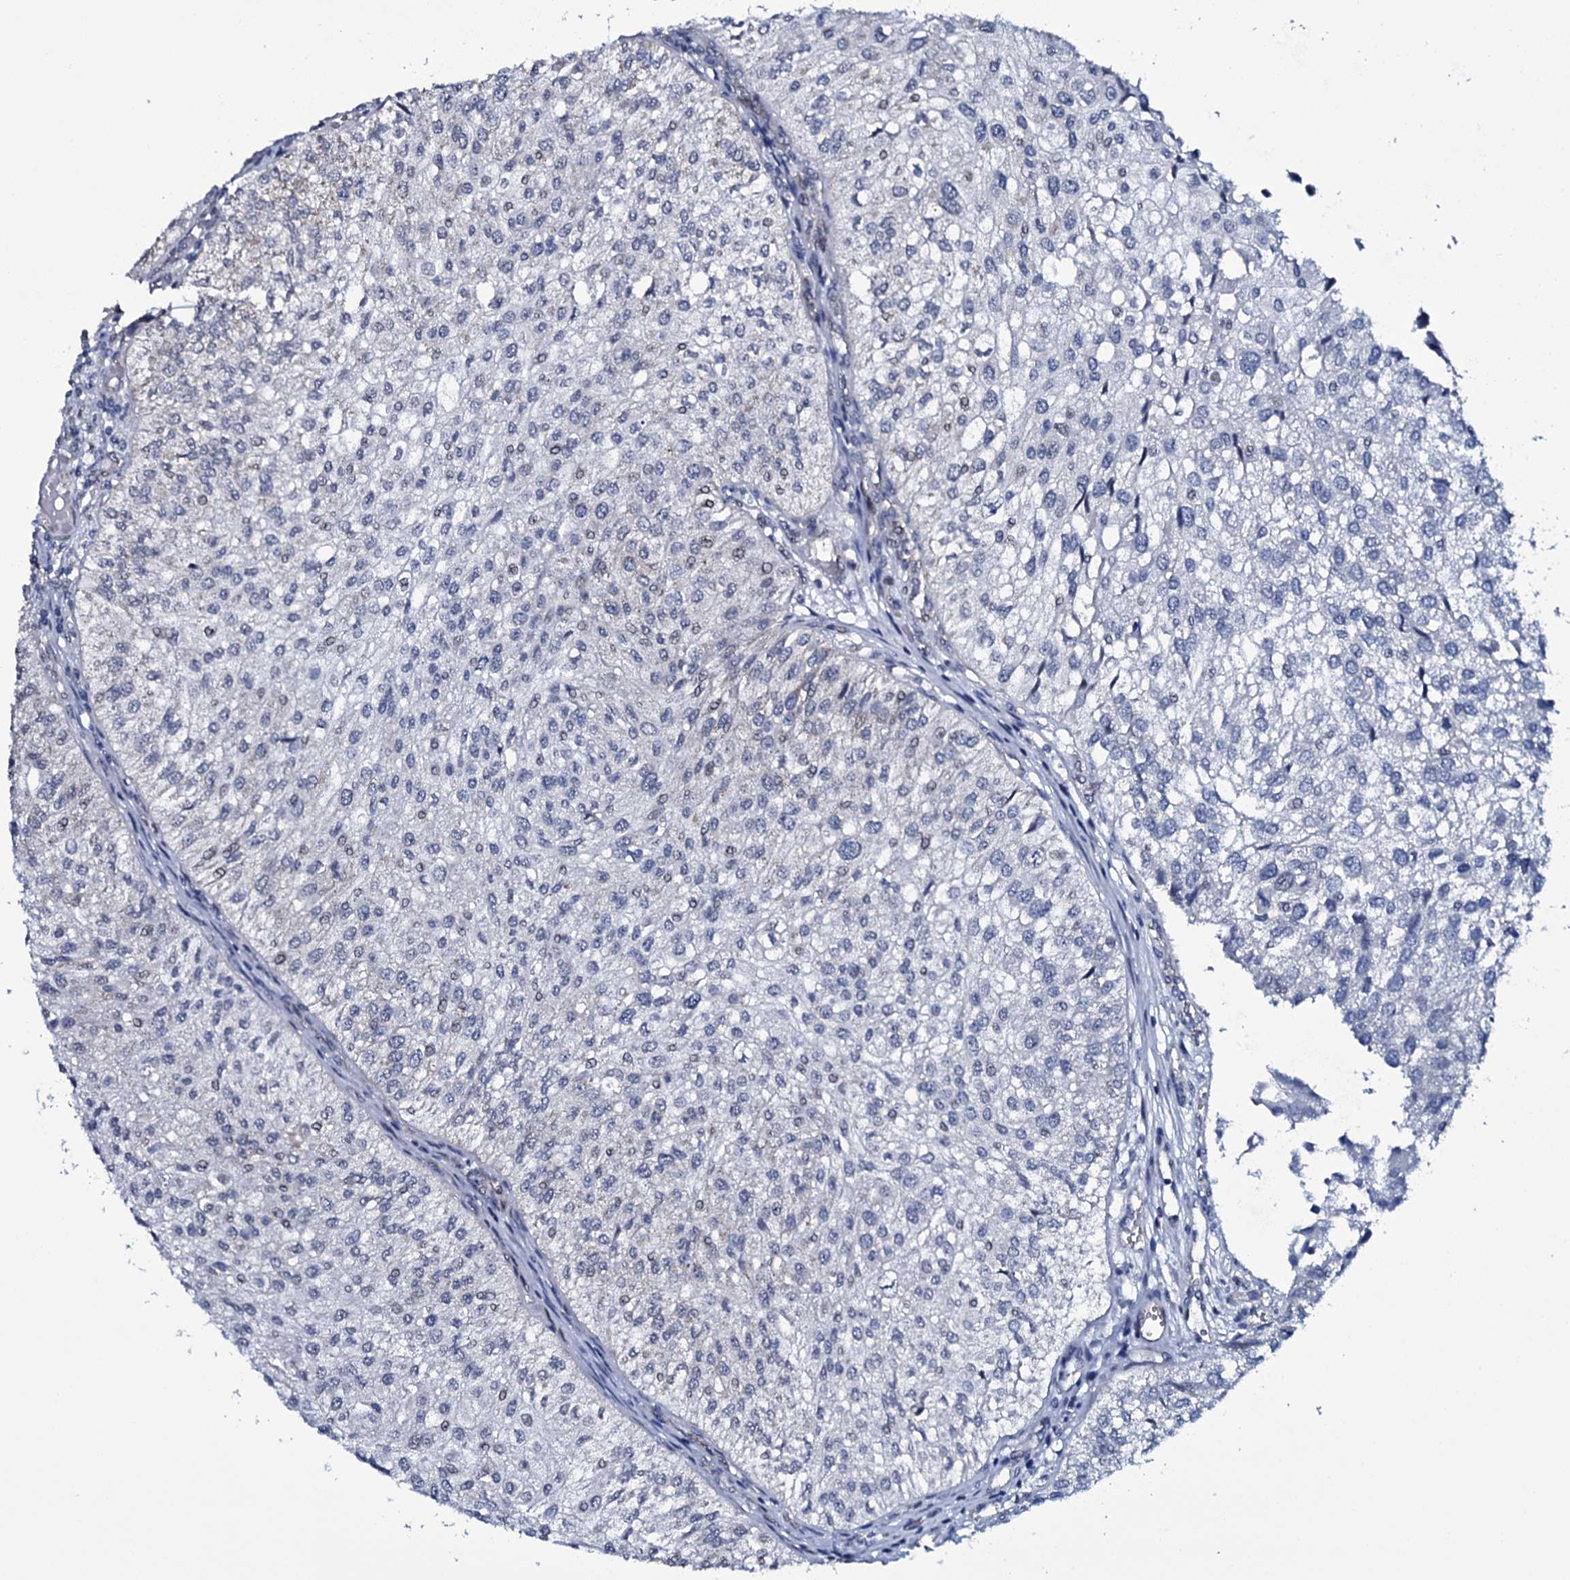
{"staining": {"intensity": "negative", "quantity": "none", "location": "none"}, "tissue": "urothelial cancer", "cell_type": "Tumor cells", "image_type": "cancer", "snomed": [{"axis": "morphology", "description": "Urothelial carcinoma, Low grade"}, {"axis": "topography", "description": "Urinary bladder"}], "caption": "This is an immunohistochemistry (IHC) image of urothelial cancer. There is no positivity in tumor cells.", "gene": "WIPF3", "patient": {"sex": "female", "age": 89}}